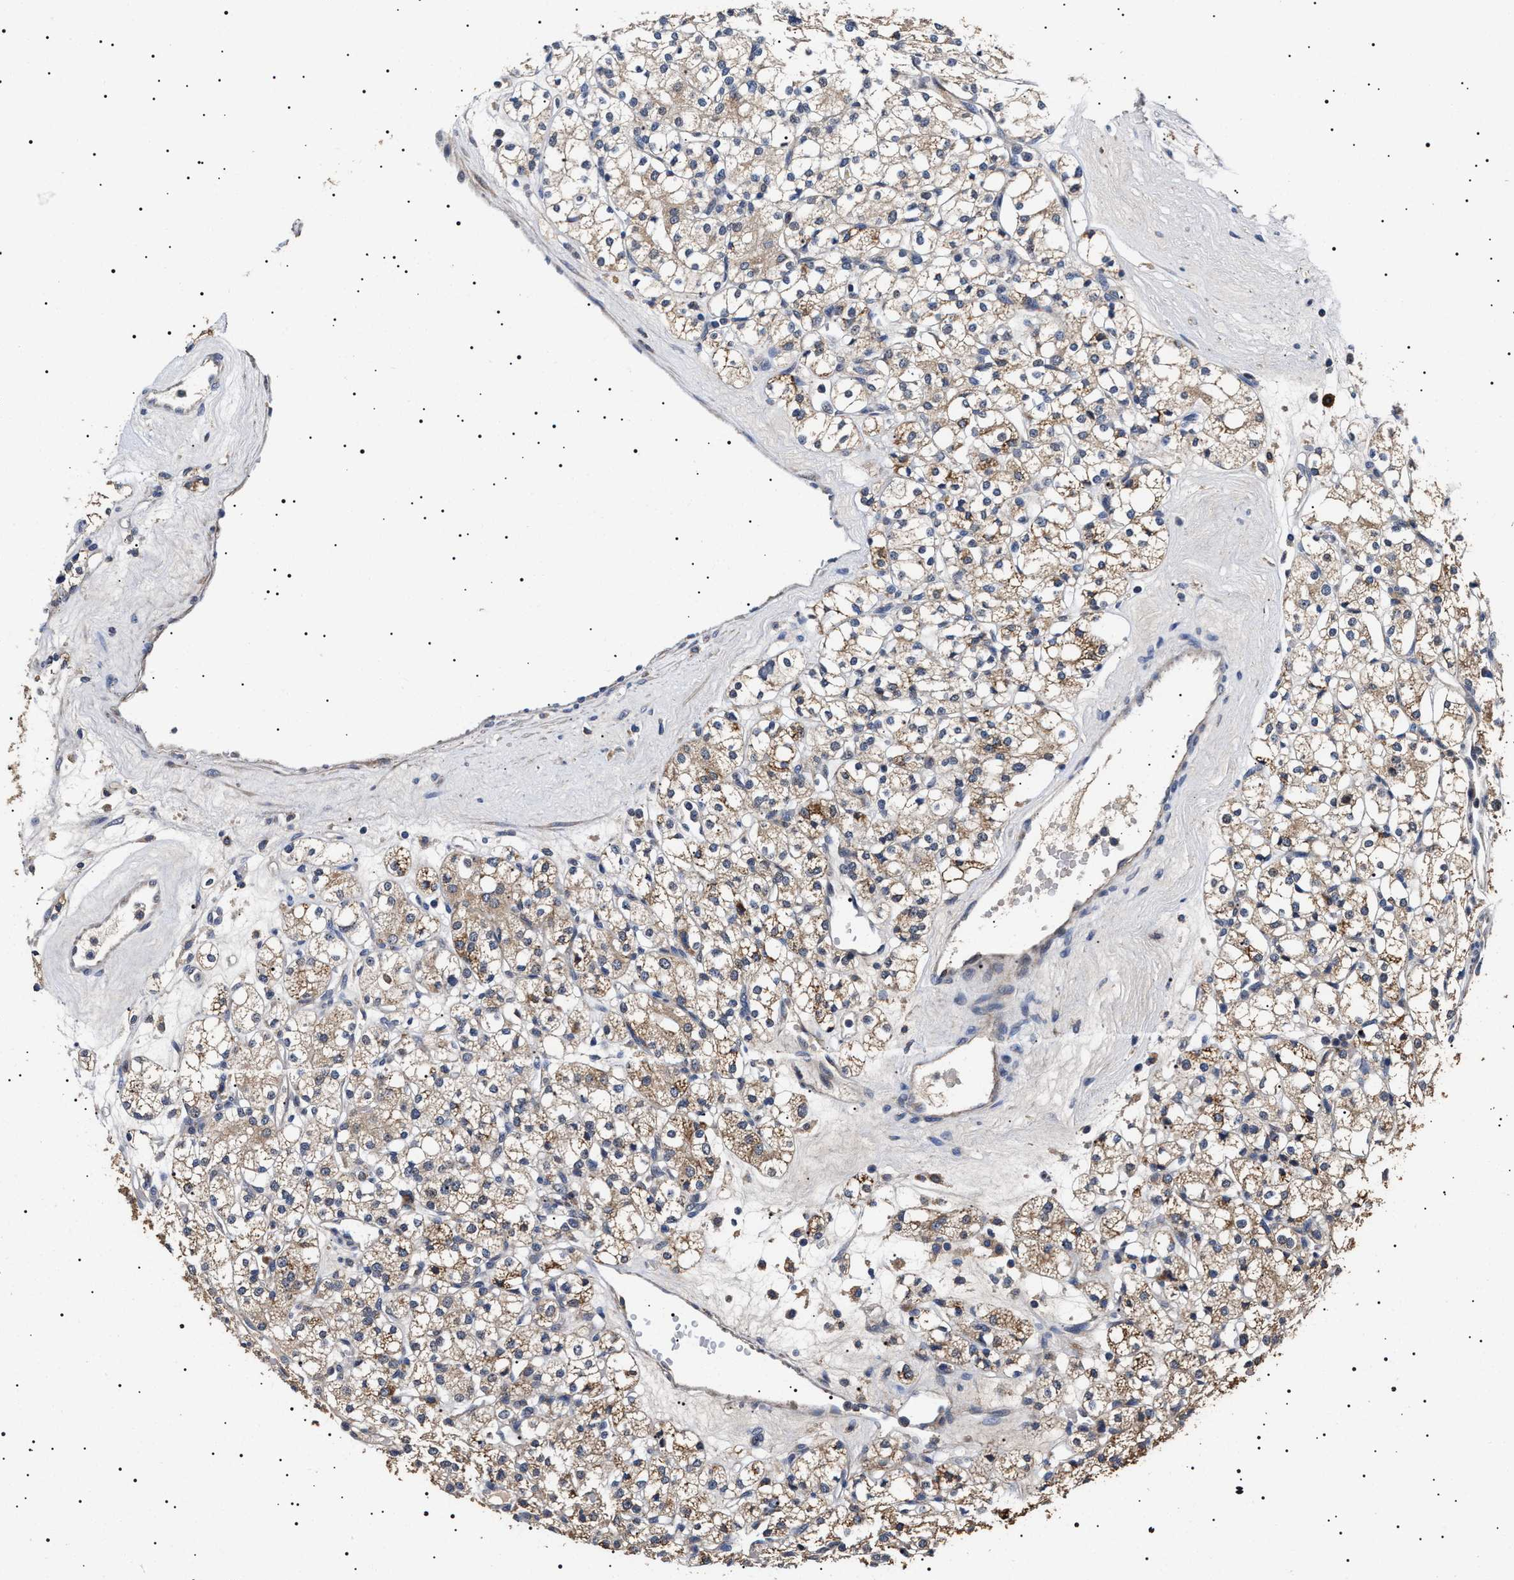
{"staining": {"intensity": "moderate", "quantity": ">75%", "location": "cytoplasmic/membranous"}, "tissue": "renal cancer", "cell_type": "Tumor cells", "image_type": "cancer", "snomed": [{"axis": "morphology", "description": "Adenocarcinoma, NOS"}, {"axis": "topography", "description": "Kidney"}], "caption": "This is a micrograph of IHC staining of renal adenocarcinoma, which shows moderate expression in the cytoplasmic/membranous of tumor cells.", "gene": "RAB34", "patient": {"sex": "male", "age": 77}}